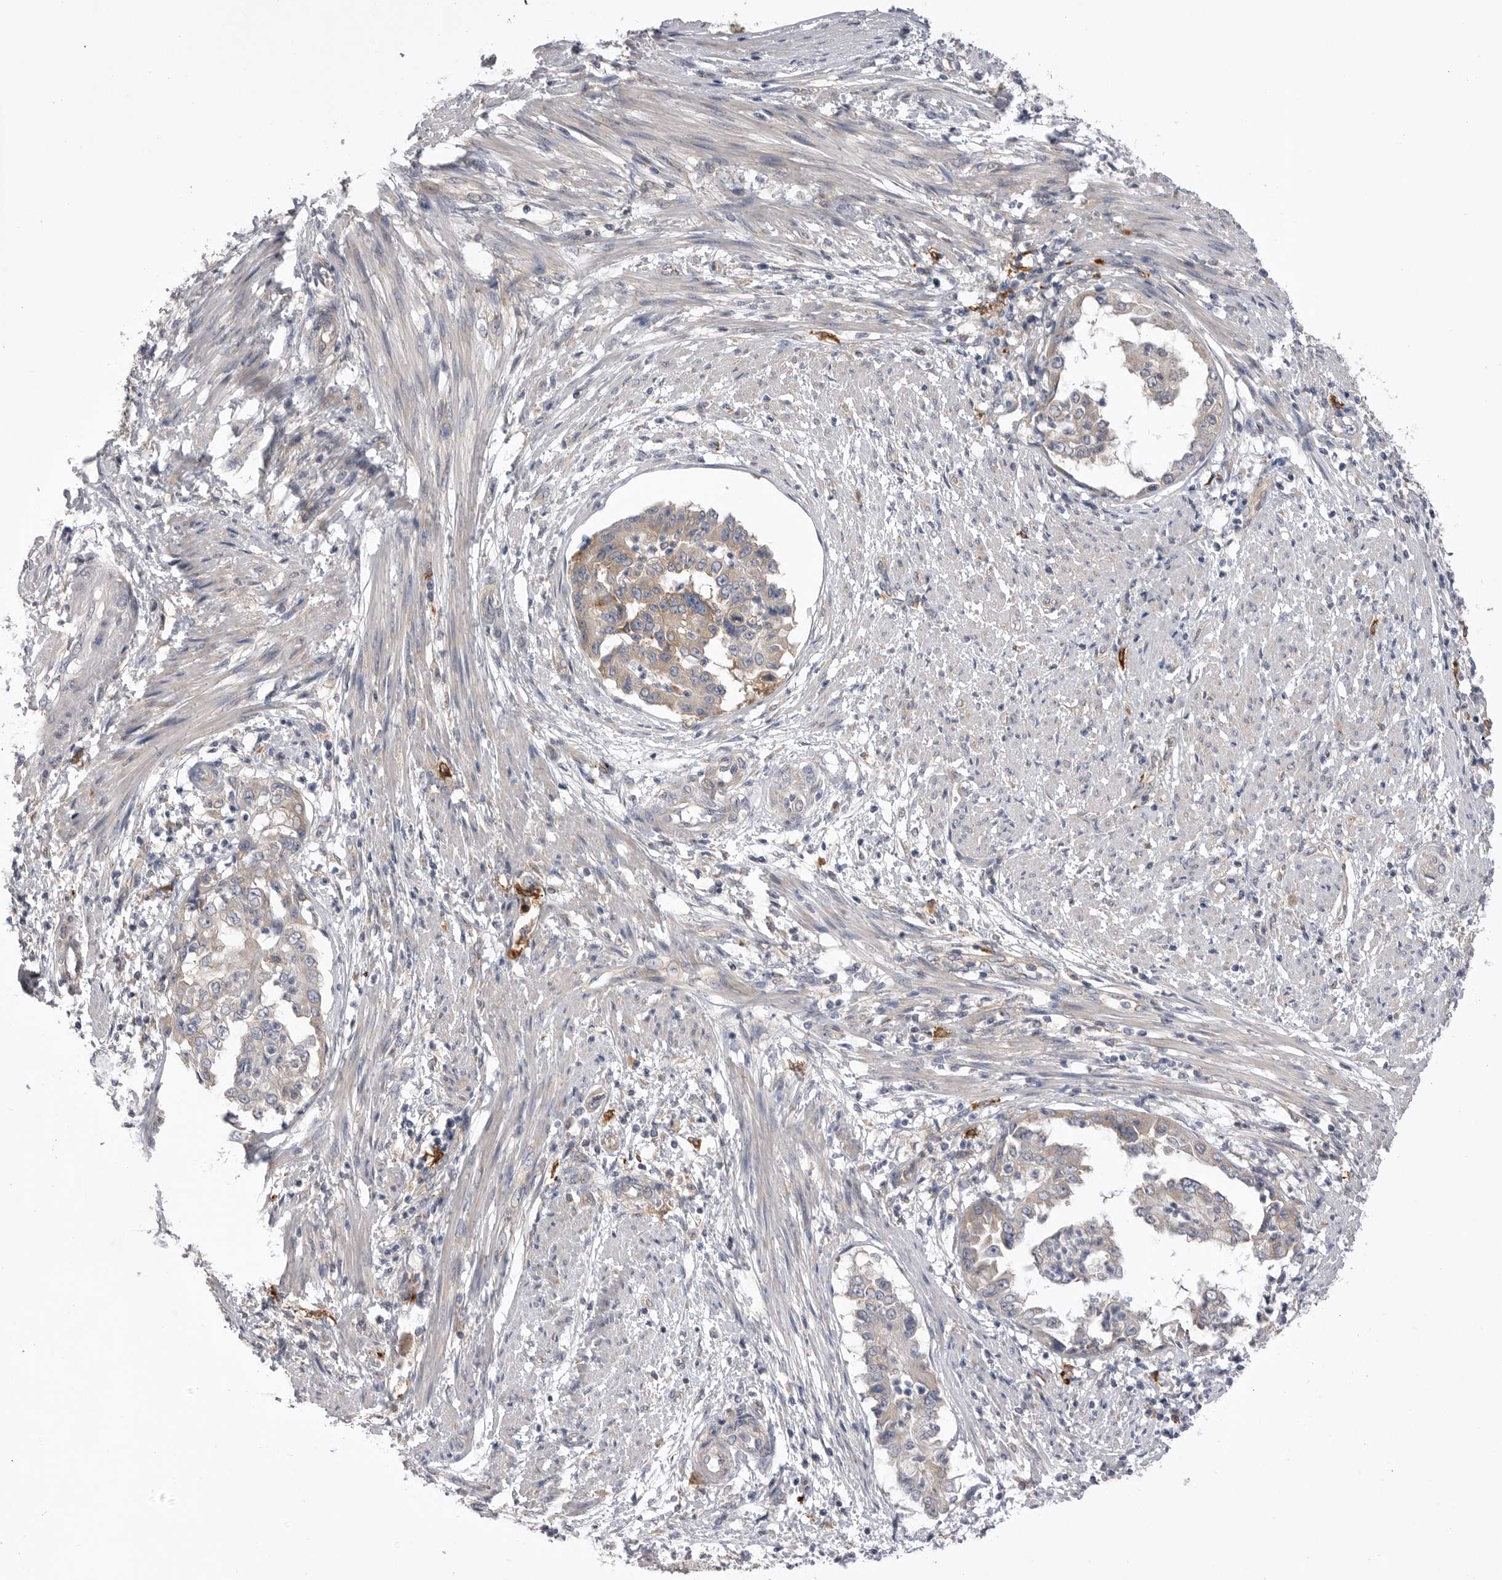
{"staining": {"intensity": "moderate", "quantity": "25%-75%", "location": "cytoplasmic/membranous"}, "tissue": "endometrial cancer", "cell_type": "Tumor cells", "image_type": "cancer", "snomed": [{"axis": "morphology", "description": "Adenocarcinoma, NOS"}, {"axis": "topography", "description": "Endometrium"}], "caption": "Adenocarcinoma (endometrial) was stained to show a protein in brown. There is medium levels of moderate cytoplasmic/membranous expression in about 25%-75% of tumor cells.", "gene": "VAC14", "patient": {"sex": "female", "age": 85}}